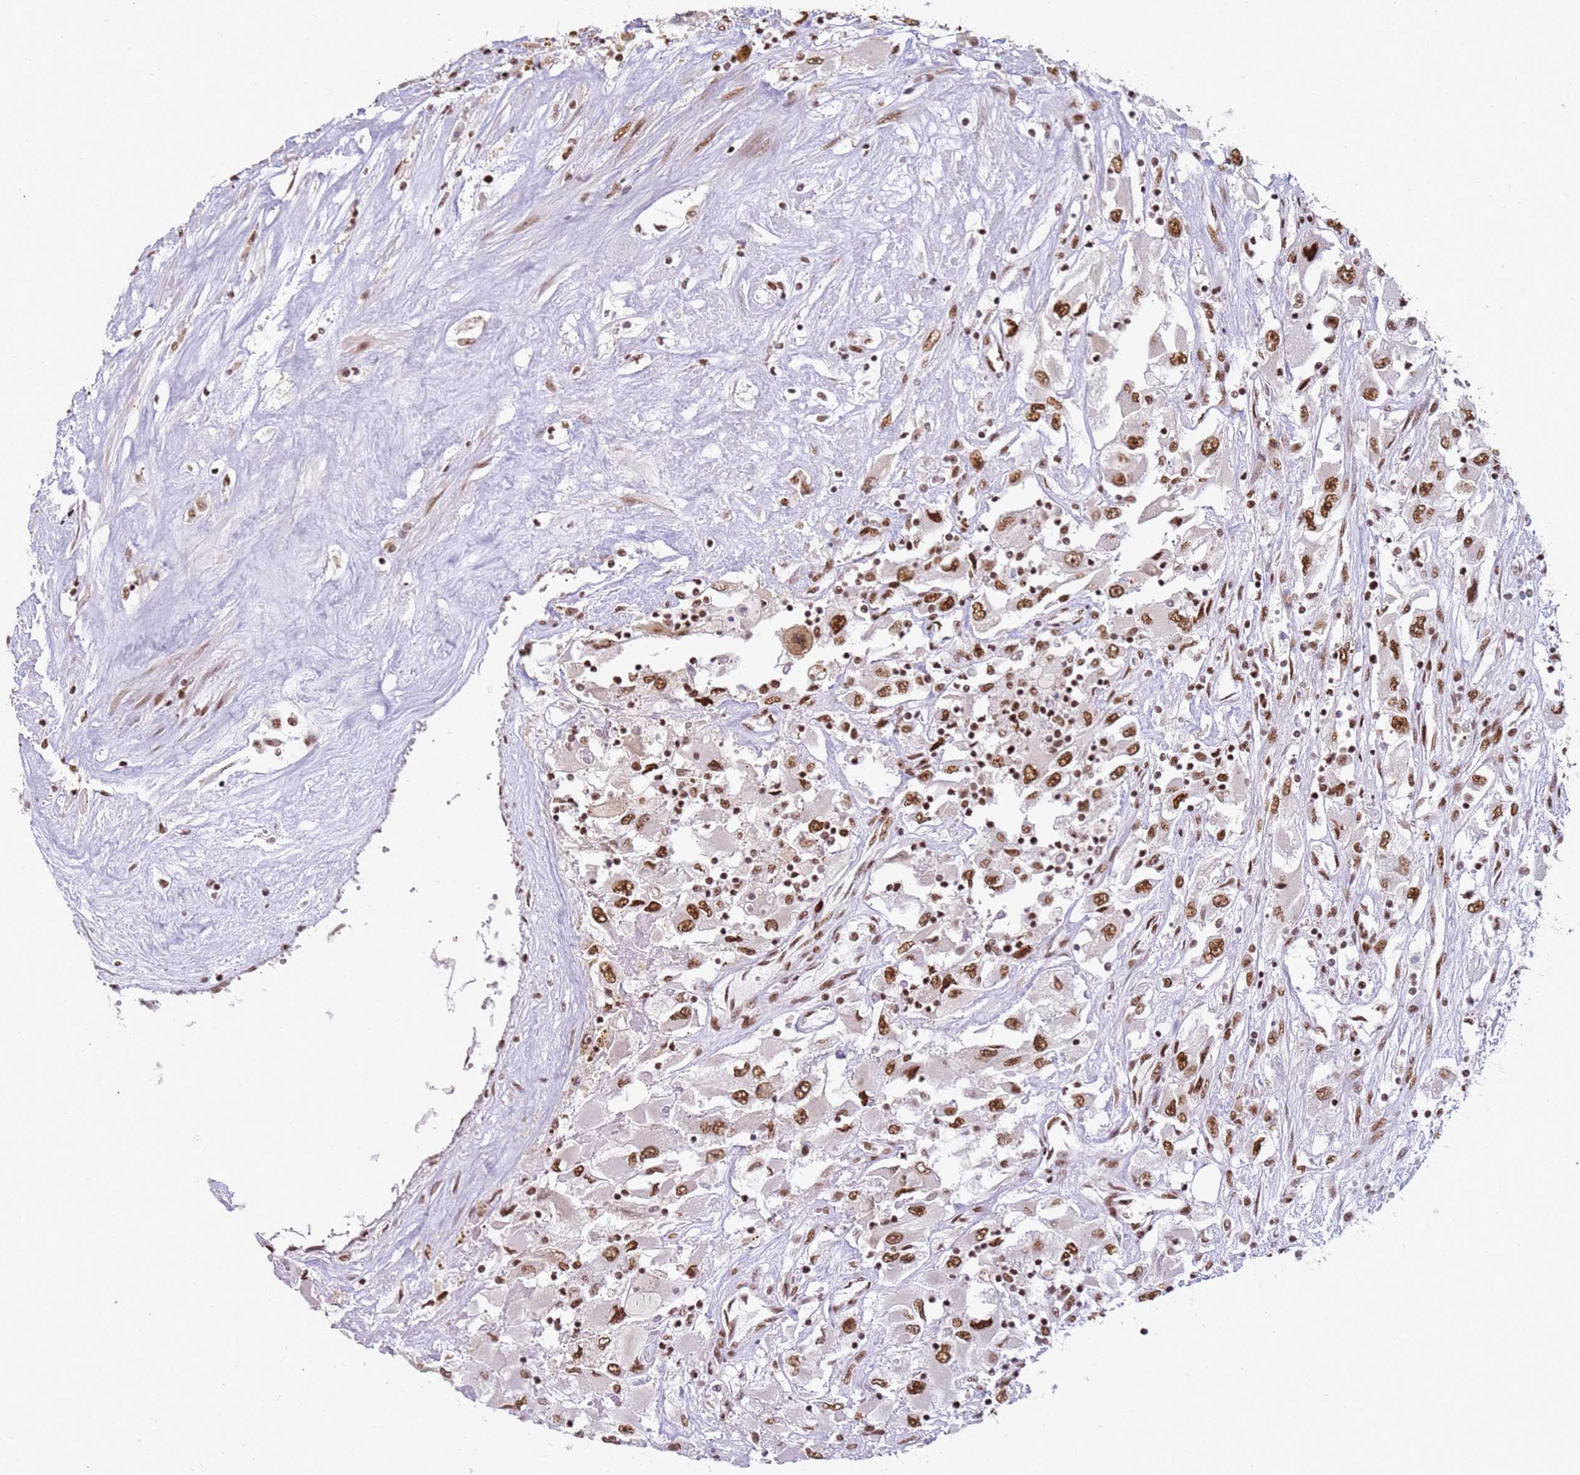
{"staining": {"intensity": "moderate", "quantity": ">75%", "location": "nuclear"}, "tissue": "renal cancer", "cell_type": "Tumor cells", "image_type": "cancer", "snomed": [{"axis": "morphology", "description": "Adenocarcinoma, NOS"}, {"axis": "topography", "description": "Kidney"}], "caption": "Renal cancer stained with immunohistochemistry (IHC) reveals moderate nuclear positivity in about >75% of tumor cells.", "gene": "TENT4A", "patient": {"sex": "female", "age": 52}}